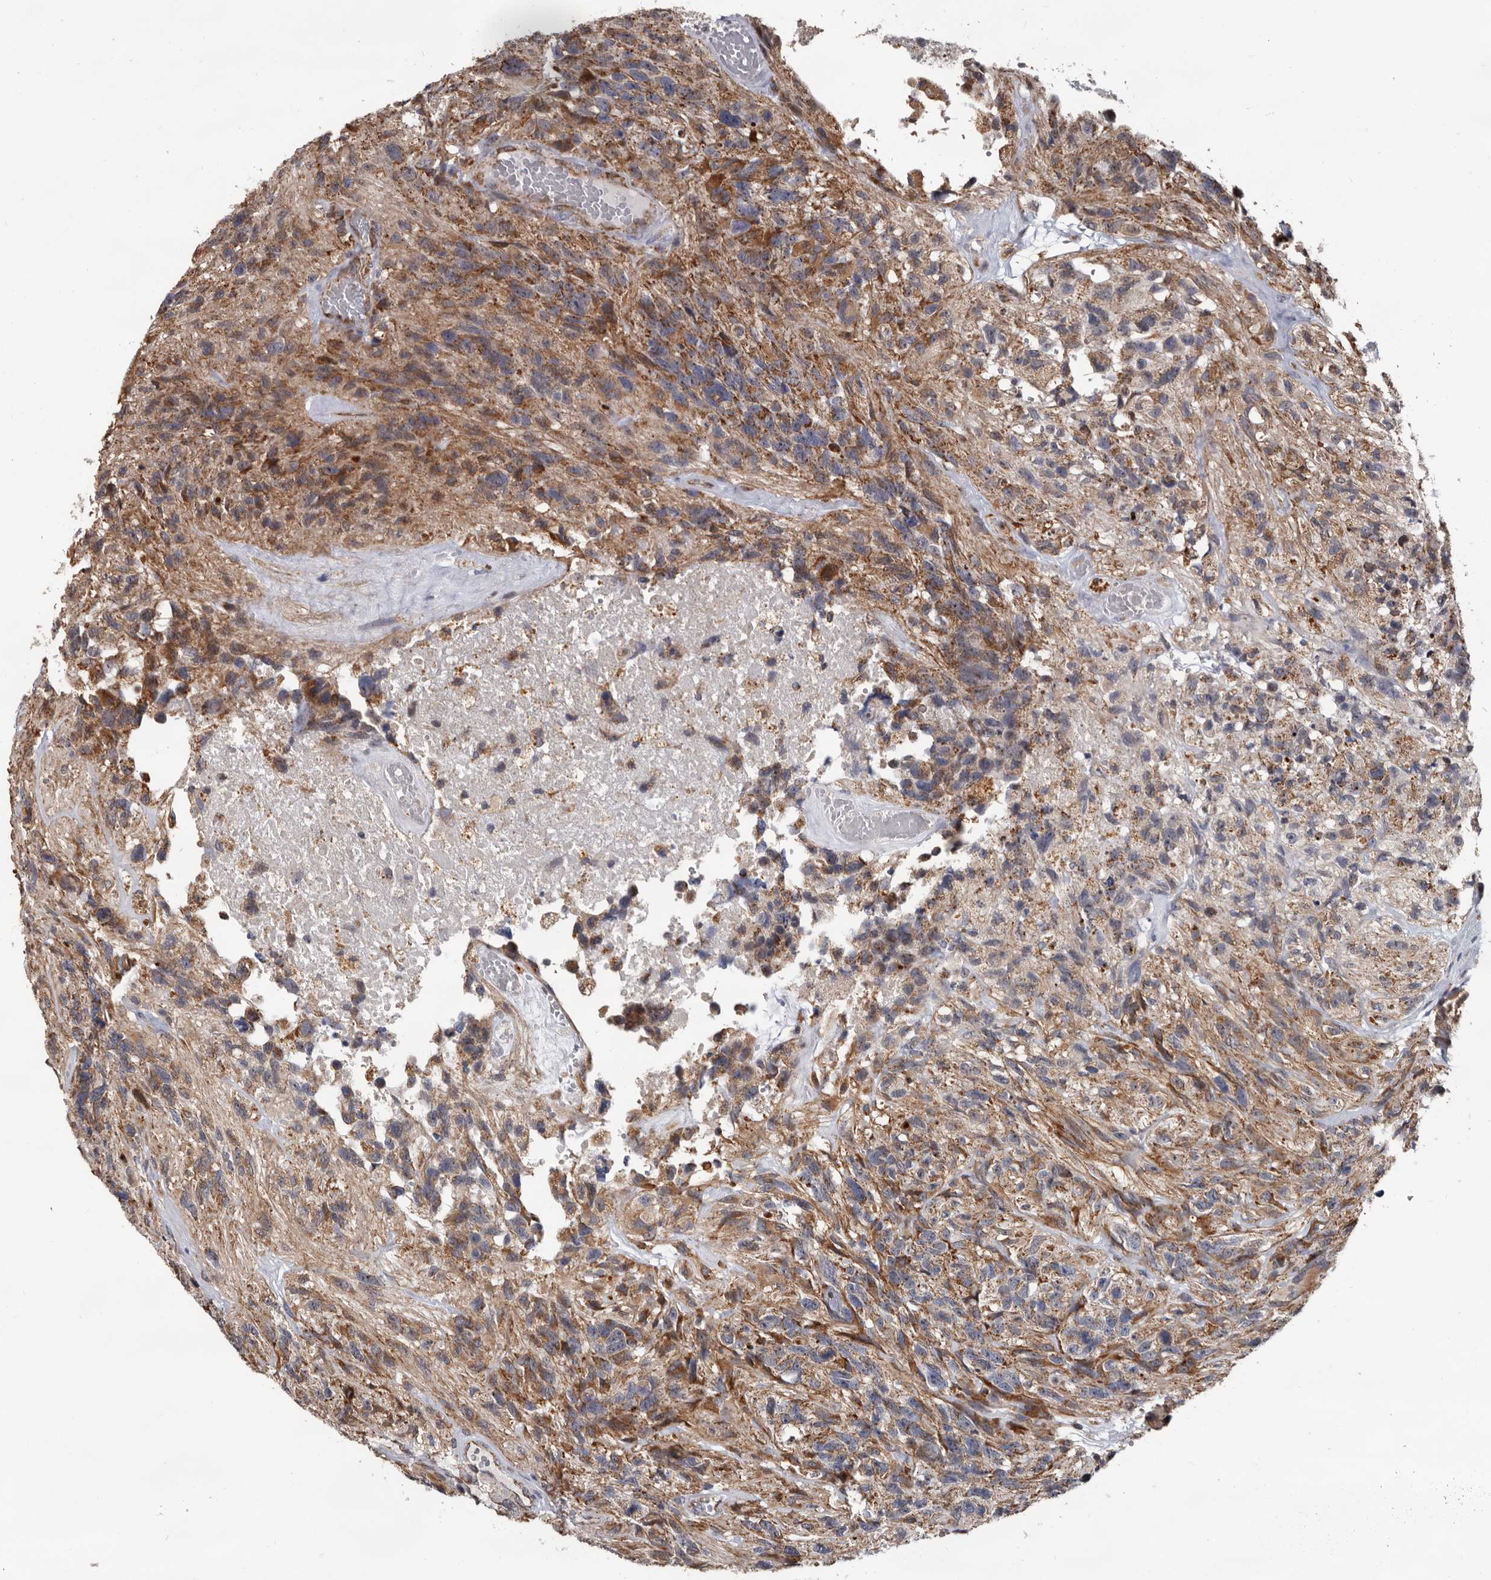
{"staining": {"intensity": "weak", "quantity": ">75%", "location": "cytoplasmic/membranous"}, "tissue": "glioma", "cell_type": "Tumor cells", "image_type": "cancer", "snomed": [{"axis": "morphology", "description": "Glioma, malignant, High grade"}, {"axis": "topography", "description": "Brain"}], "caption": "This histopathology image demonstrates glioma stained with immunohistochemistry (IHC) to label a protein in brown. The cytoplasmic/membranous of tumor cells show weak positivity for the protein. Nuclei are counter-stained blue.", "gene": "MRPL18", "patient": {"sex": "male", "age": 69}}